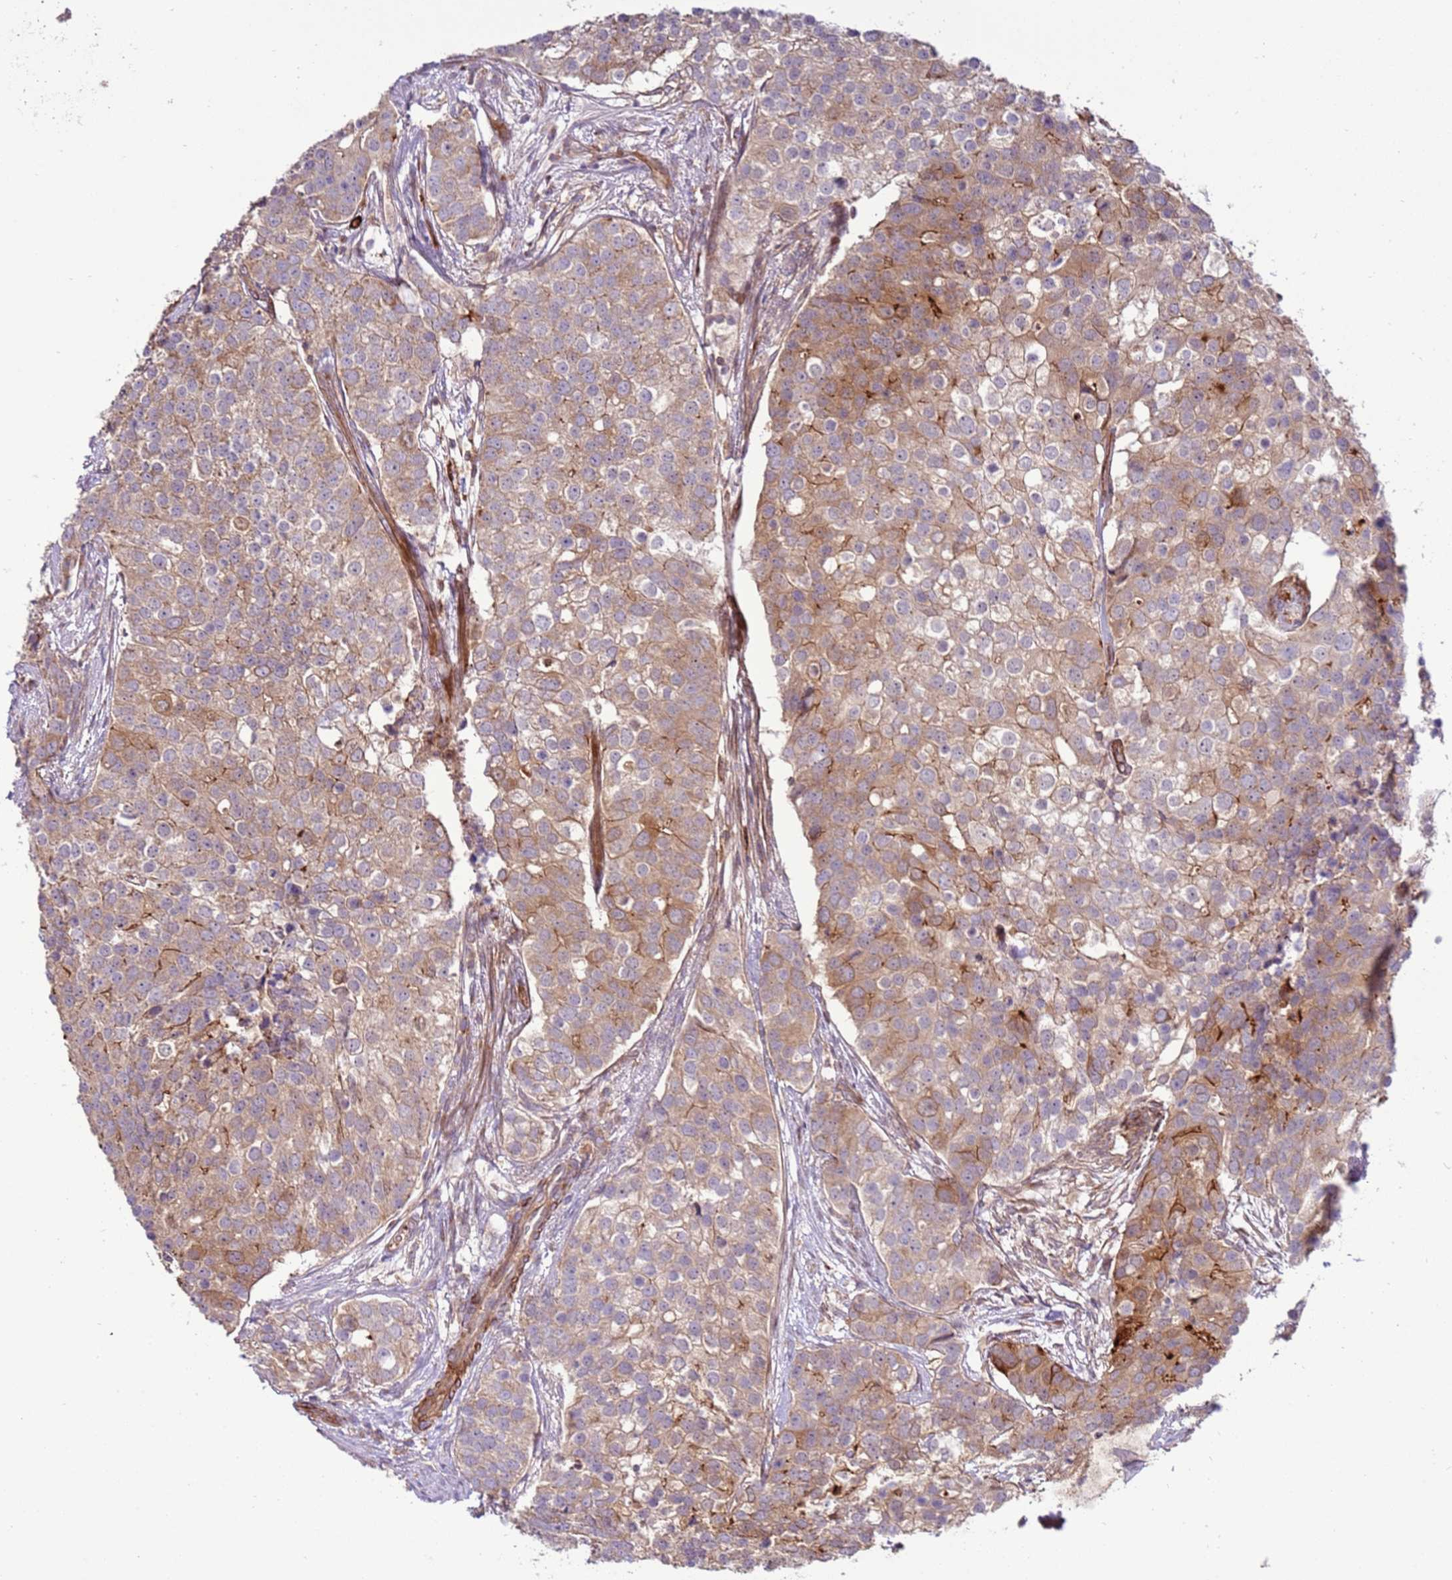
{"staining": {"intensity": "moderate", "quantity": "<25%", "location": "cytoplasmic/membranous"}, "tissue": "prostate cancer", "cell_type": "Tumor cells", "image_type": "cancer", "snomed": [{"axis": "morphology", "description": "Adenocarcinoma, High grade"}, {"axis": "topography", "description": "Prostate"}], "caption": "Moderate cytoplasmic/membranous positivity for a protein is appreciated in about <25% of tumor cells of prostate cancer (adenocarcinoma (high-grade)) using immunohistochemistry.", "gene": "ZNF624", "patient": {"sex": "male", "age": 62}}